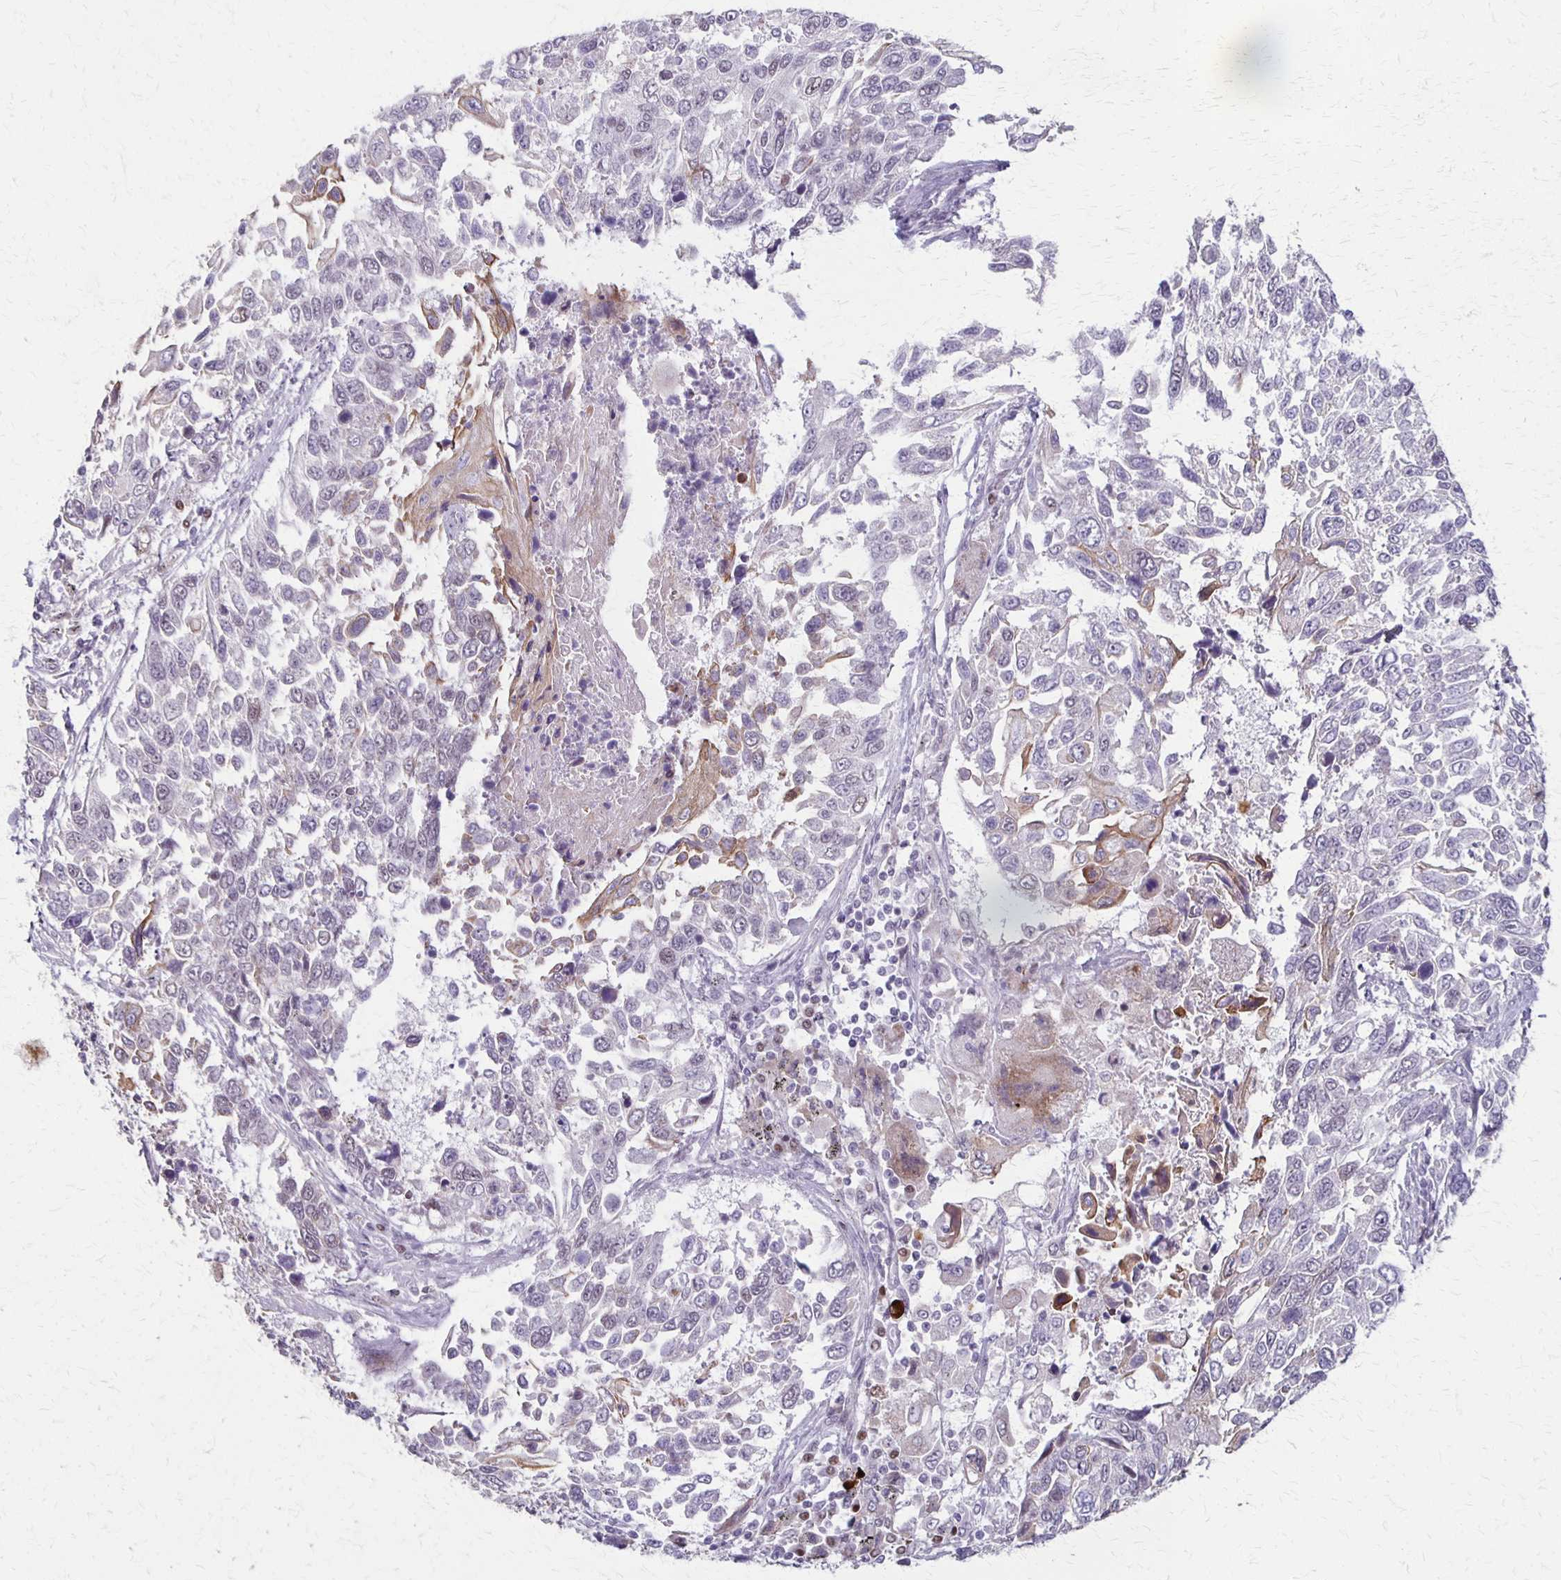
{"staining": {"intensity": "moderate", "quantity": "<25%", "location": "cytoplasmic/membranous"}, "tissue": "lung cancer", "cell_type": "Tumor cells", "image_type": "cancer", "snomed": [{"axis": "morphology", "description": "Squamous cell carcinoma, NOS"}, {"axis": "topography", "description": "Lung"}], "caption": "Immunohistochemical staining of human lung cancer (squamous cell carcinoma) shows moderate cytoplasmic/membranous protein staining in about <25% of tumor cells. The protein is stained brown, and the nuclei are stained in blue (DAB IHC with brightfield microscopy, high magnification).", "gene": "SLC35E2B", "patient": {"sex": "male", "age": 62}}